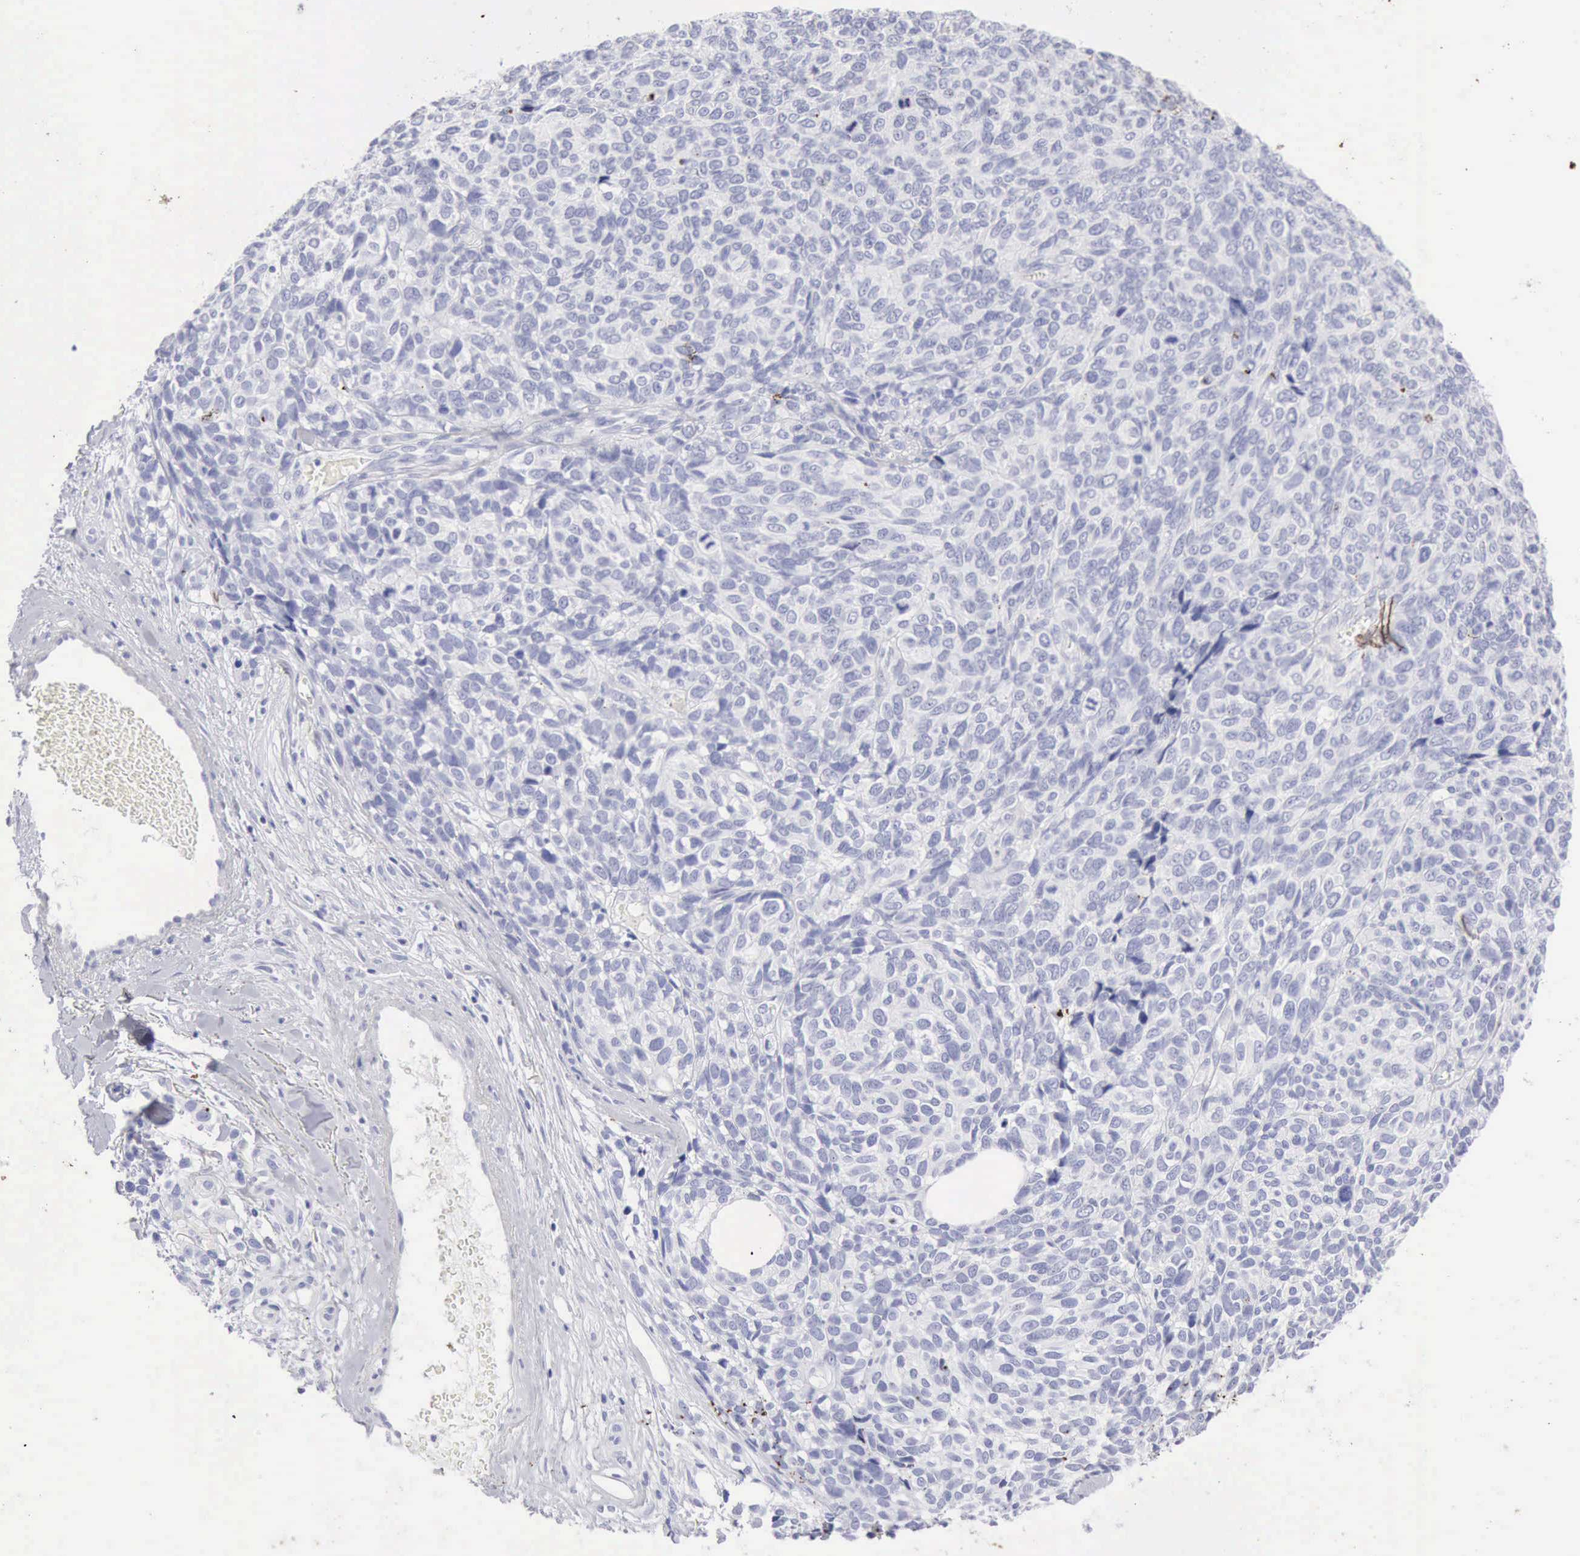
{"staining": {"intensity": "negative", "quantity": "none", "location": "none"}, "tissue": "melanoma", "cell_type": "Tumor cells", "image_type": "cancer", "snomed": [{"axis": "morphology", "description": "Malignant melanoma, NOS"}, {"axis": "topography", "description": "Skin"}], "caption": "High magnification brightfield microscopy of melanoma stained with DAB (brown) and counterstained with hematoxylin (blue): tumor cells show no significant expression. (DAB (3,3'-diaminobenzidine) immunohistochemistry, high magnification).", "gene": "KRT10", "patient": {"sex": "female", "age": 85}}